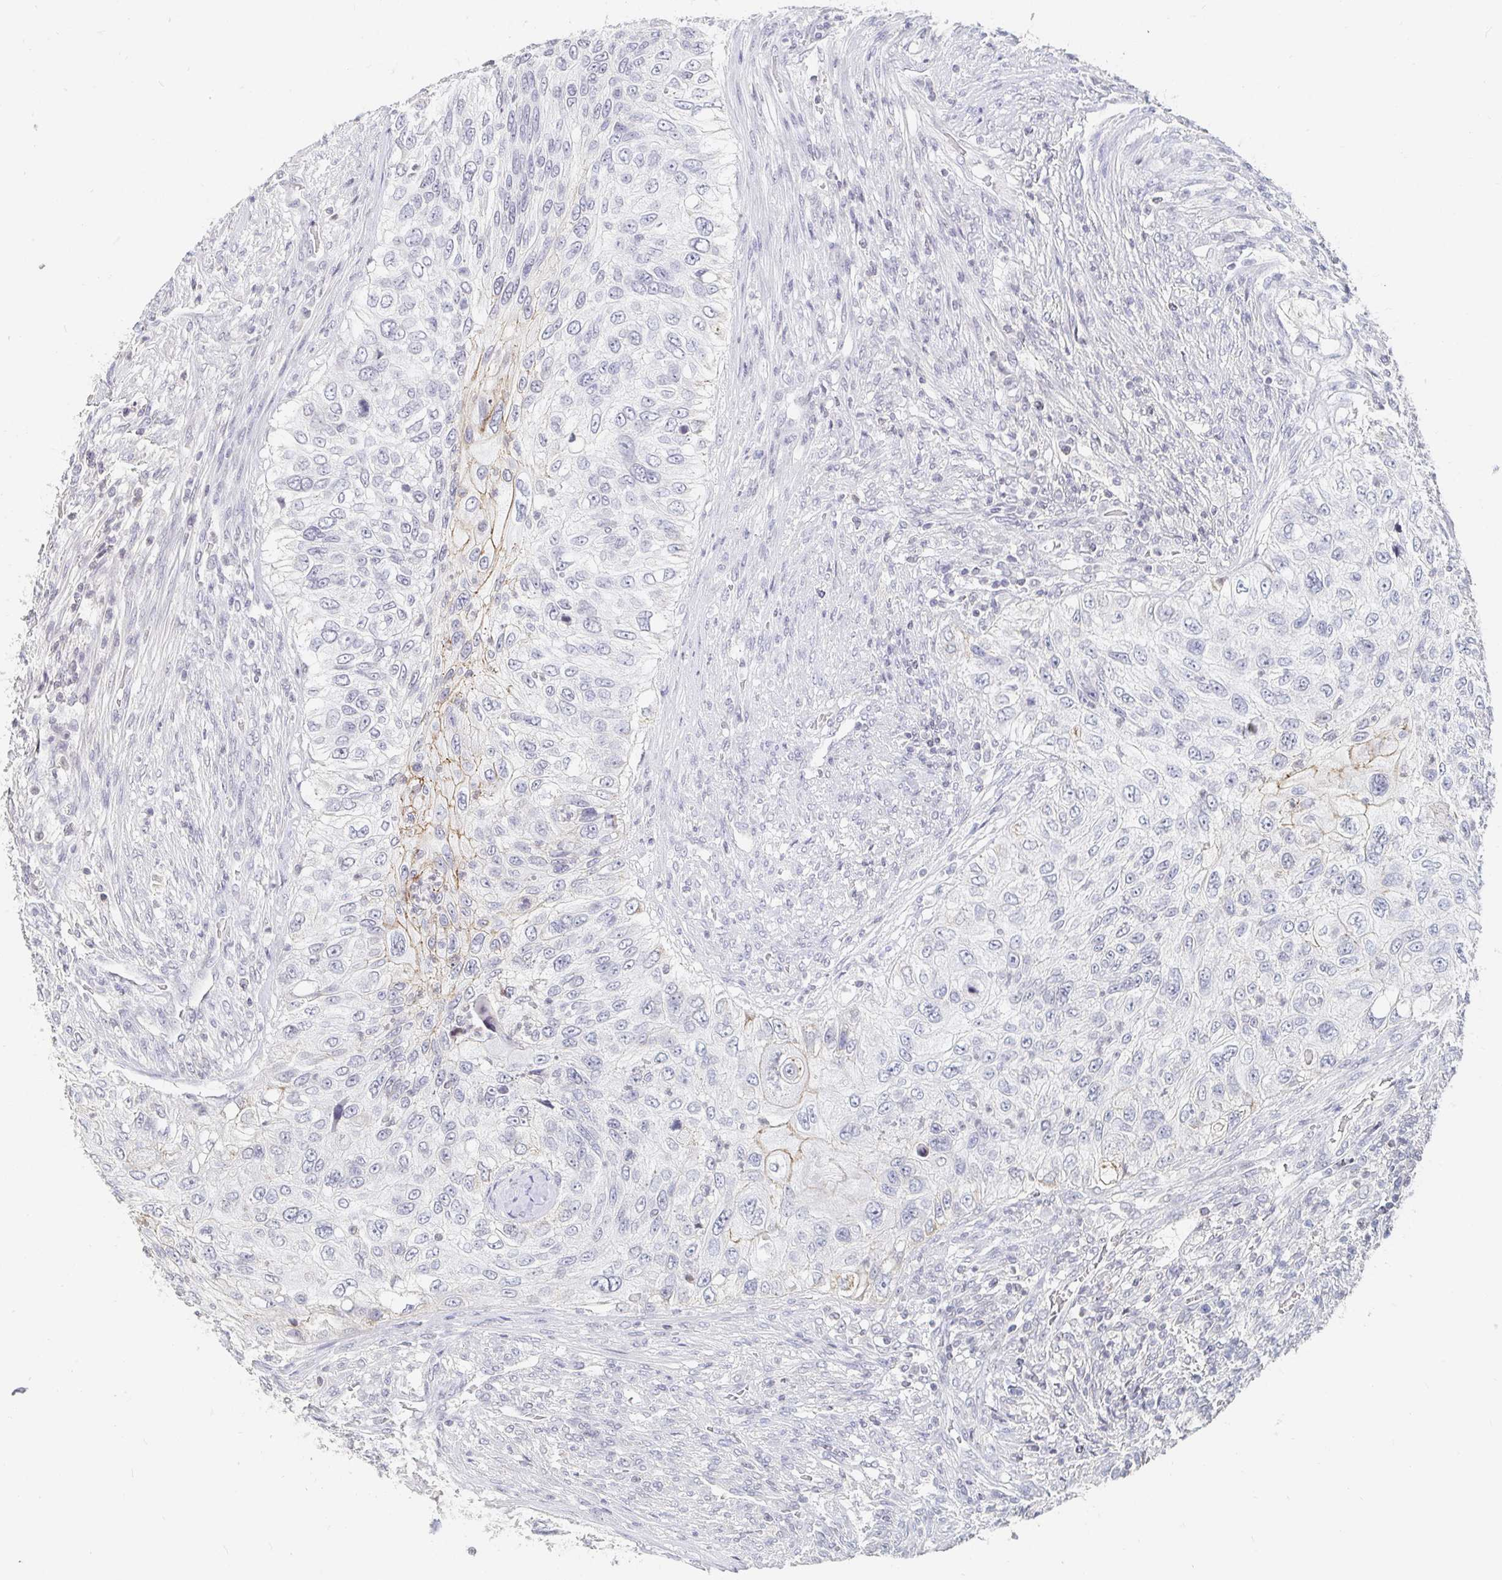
{"staining": {"intensity": "weak", "quantity": "<25%", "location": "cytoplasmic/membranous"}, "tissue": "urothelial cancer", "cell_type": "Tumor cells", "image_type": "cancer", "snomed": [{"axis": "morphology", "description": "Urothelial carcinoma, High grade"}, {"axis": "topography", "description": "Urinary bladder"}], "caption": "The IHC photomicrograph has no significant staining in tumor cells of urothelial cancer tissue. The staining is performed using DAB (3,3'-diaminobenzidine) brown chromogen with nuclei counter-stained in using hematoxylin.", "gene": "NME9", "patient": {"sex": "female", "age": 60}}